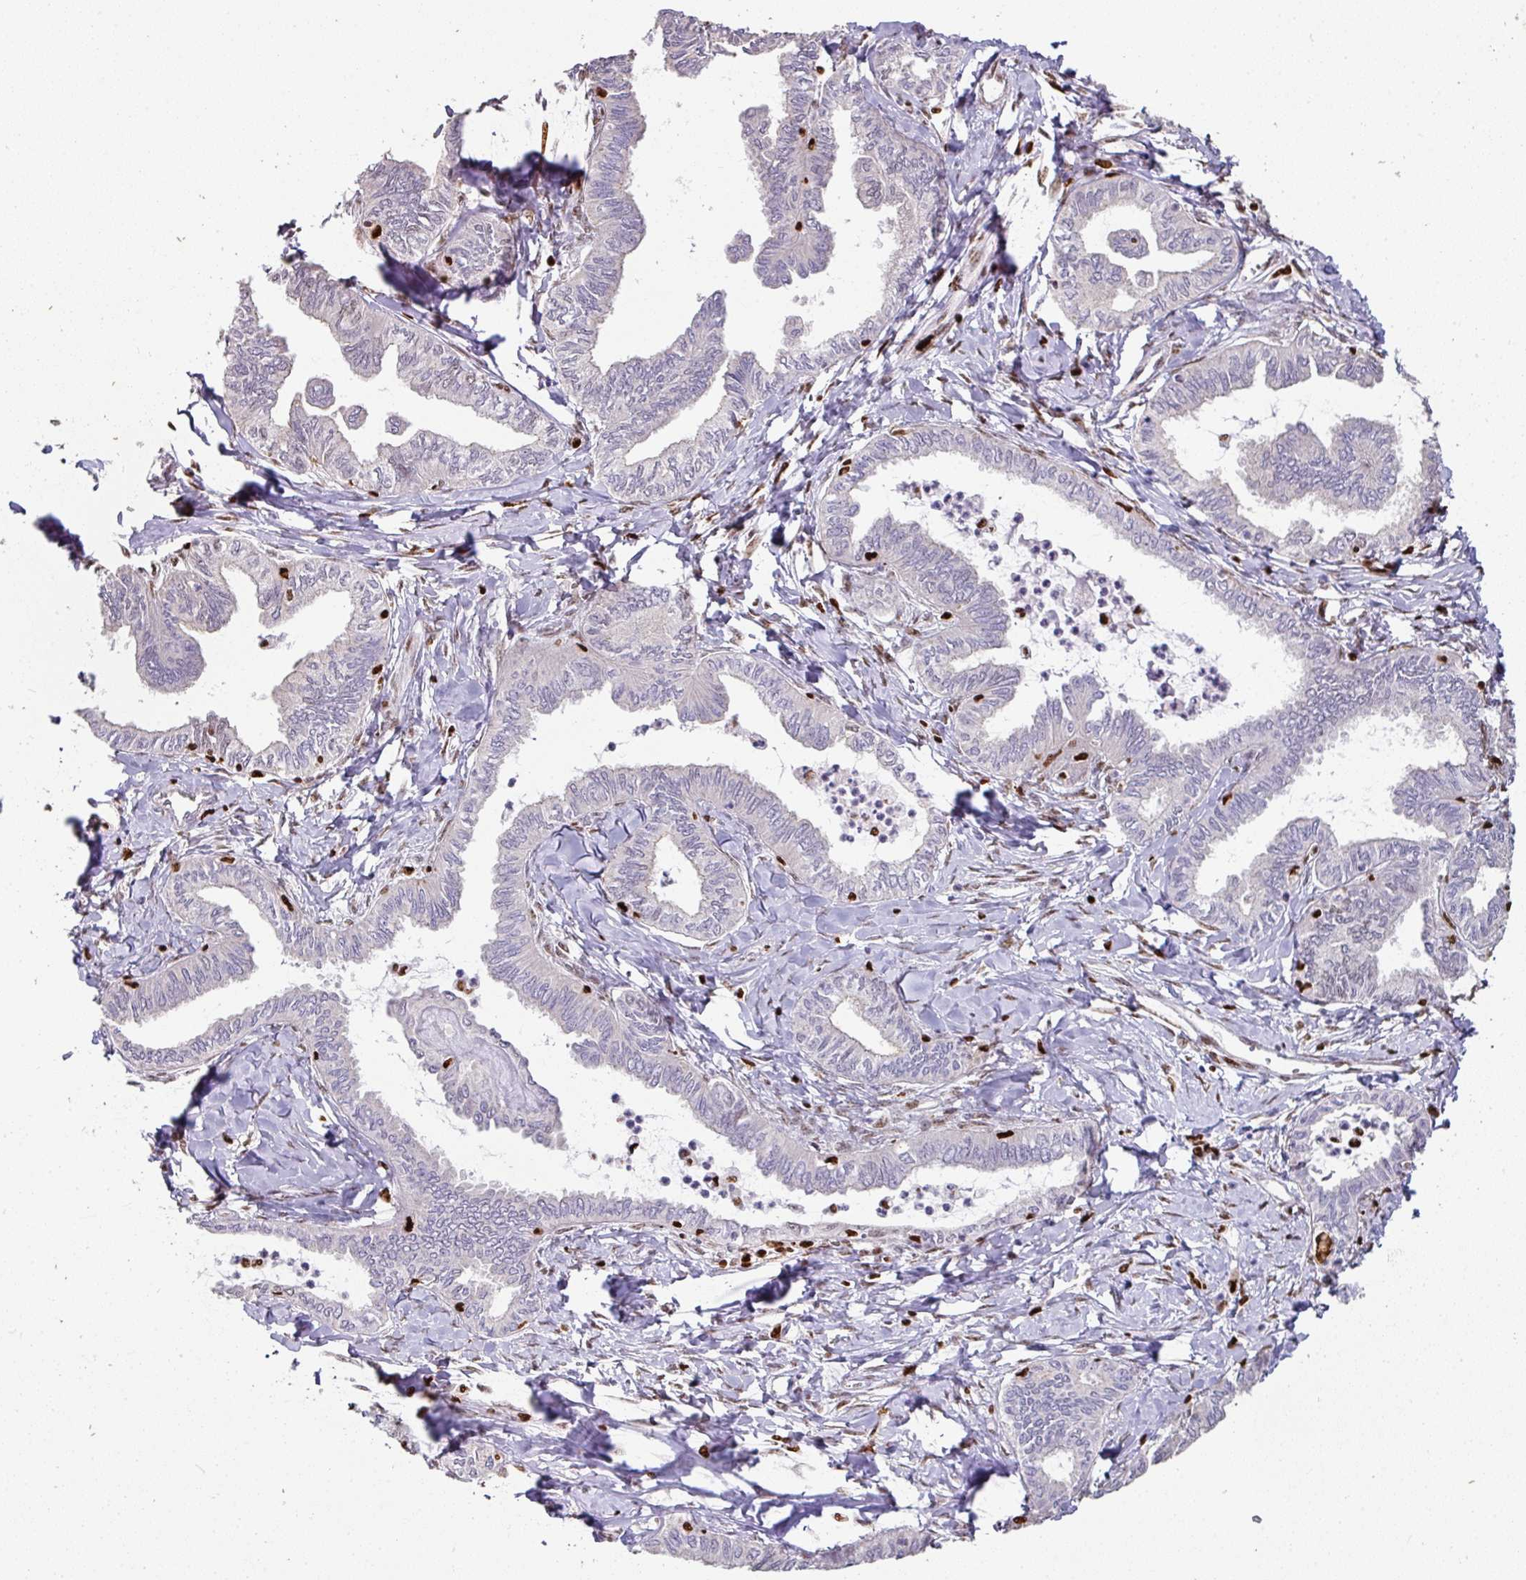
{"staining": {"intensity": "negative", "quantity": "none", "location": "none"}, "tissue": "ovarian cancer", "cell_type": "Tumor cells", "image_type": "cancer", "snomed": [{"axis": "morphology", "description": "Carcinoma, endometroid"}, {"axis": "topography", "description": "Ovary"}], "caption": "The histopathology image shows no significant staining in tumor cells of endometroid carcinoma (ovarian).", "gene": "SAMHD1", "patient": {"sex": "female", "age": 70}}